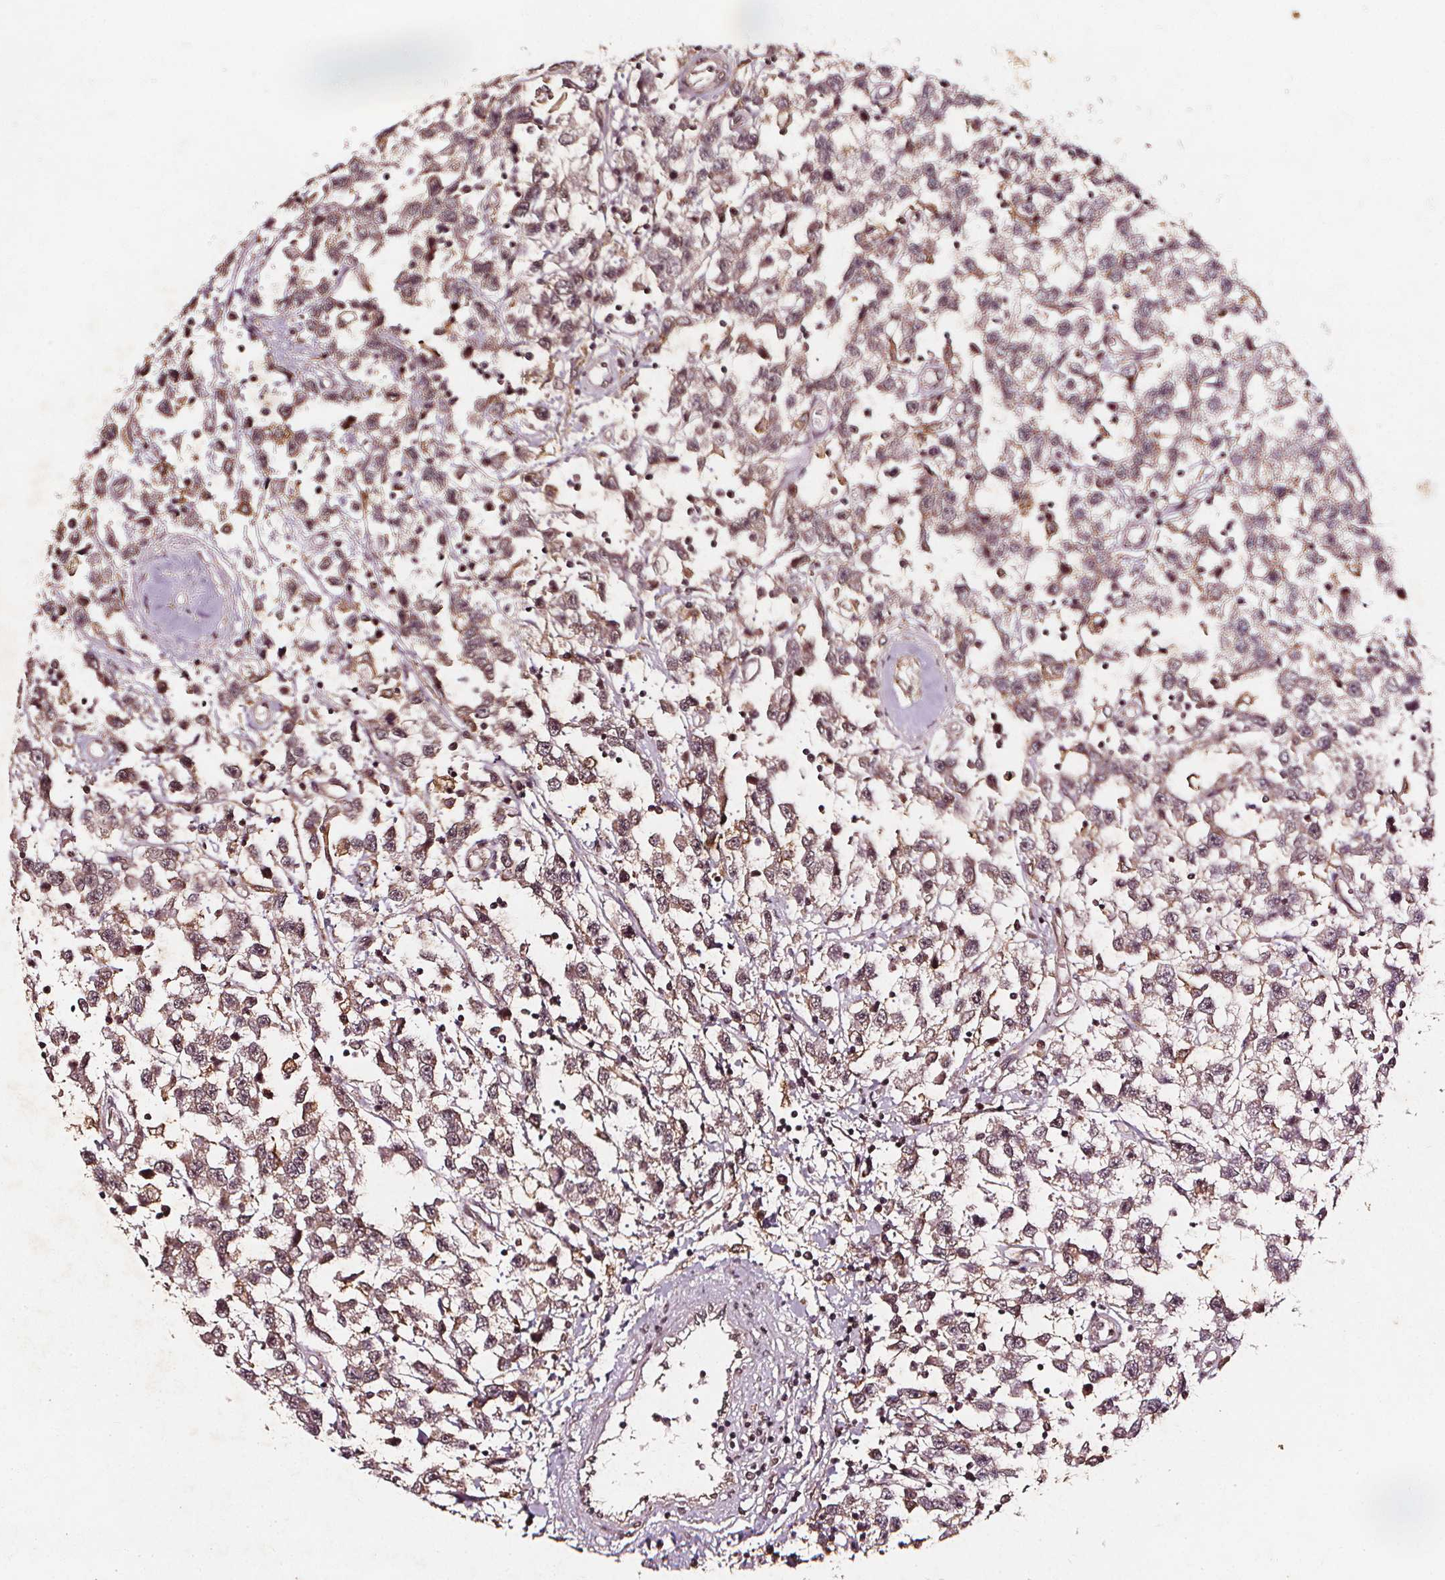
{"staining": {"intensity": "moderate", "quantity": ">75%", "location": "cytoplasmic/membranous"}, "tissue": "testis cancer", "cell_type": "Tumor cells", "image_type": "cancer", "snomed": [{"axis": "morphology", "description": "Seminoma, NOS"}, {"axis": "topography", "description": "Testis"}], "caption": "Immunohistochemical staining of testis cancer (seminoma) demonstrates moderate cytoplasmic/membranous protein expression in about >75% of tumor cells.", "gene": "ABCA1", "patient": {"sex": "male", "age": 34}}